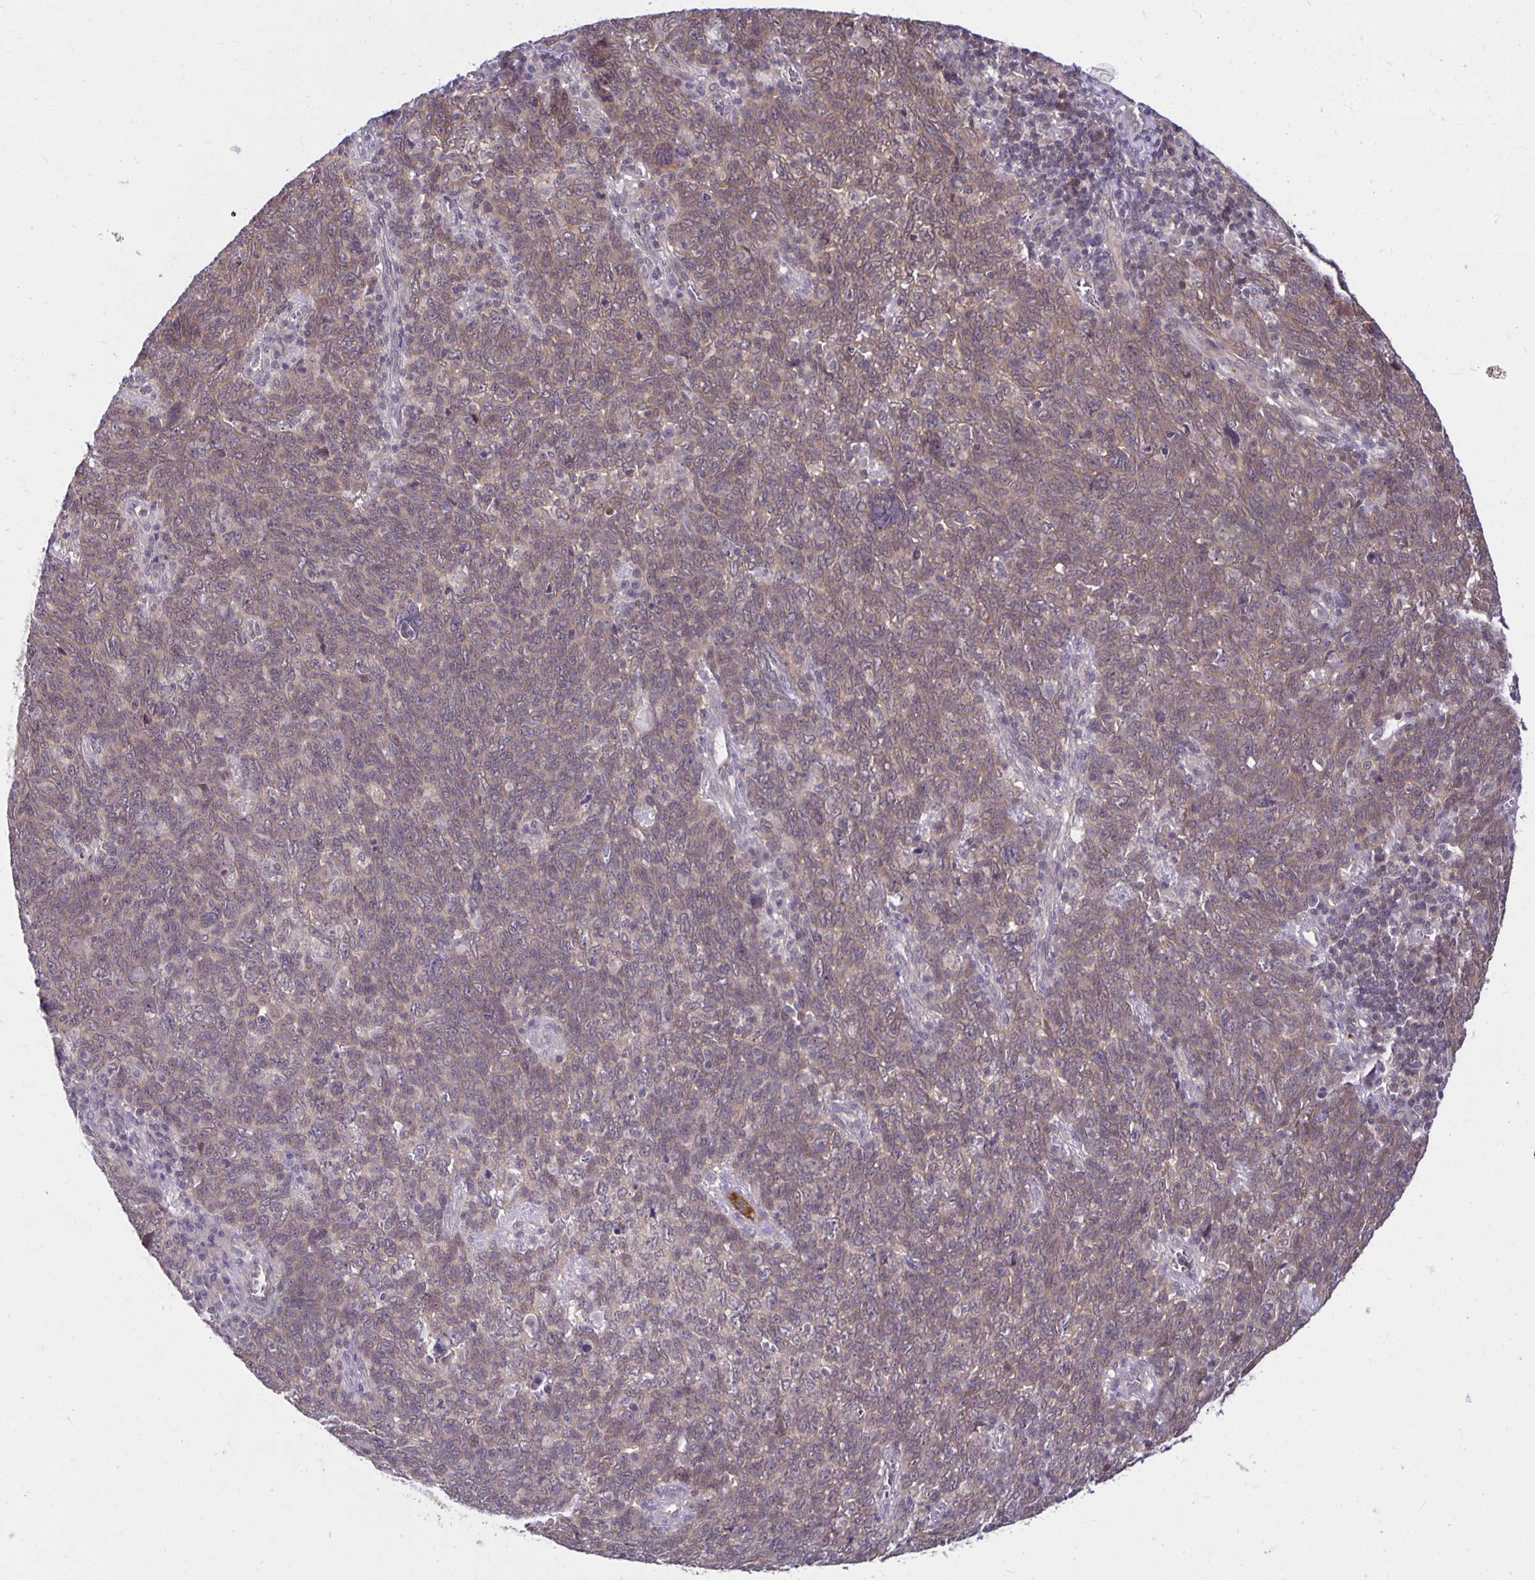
{"staining": {"intensity": "weak", "quantity": "25%-75%", "location": "cytoplasmic/membranous"}, "tissue": "lung cancer", "cell_type": "Tumor cells", "image_type": "cancer", "snomed": [{"axis": "morphology", "description": "Squamous cell carcinoma, NOS"}, {"axis": "topography", "description": "Lung"}], "caption": "This image shows immunohistochemistry staining of lung cancer (squamous cell carcinoma), with low weak cytoplasmic/membranous staining in about 25%-75% of tumor cells.", "gene": "MIEN1", "patient": {"sex": "female", "age": 72}}